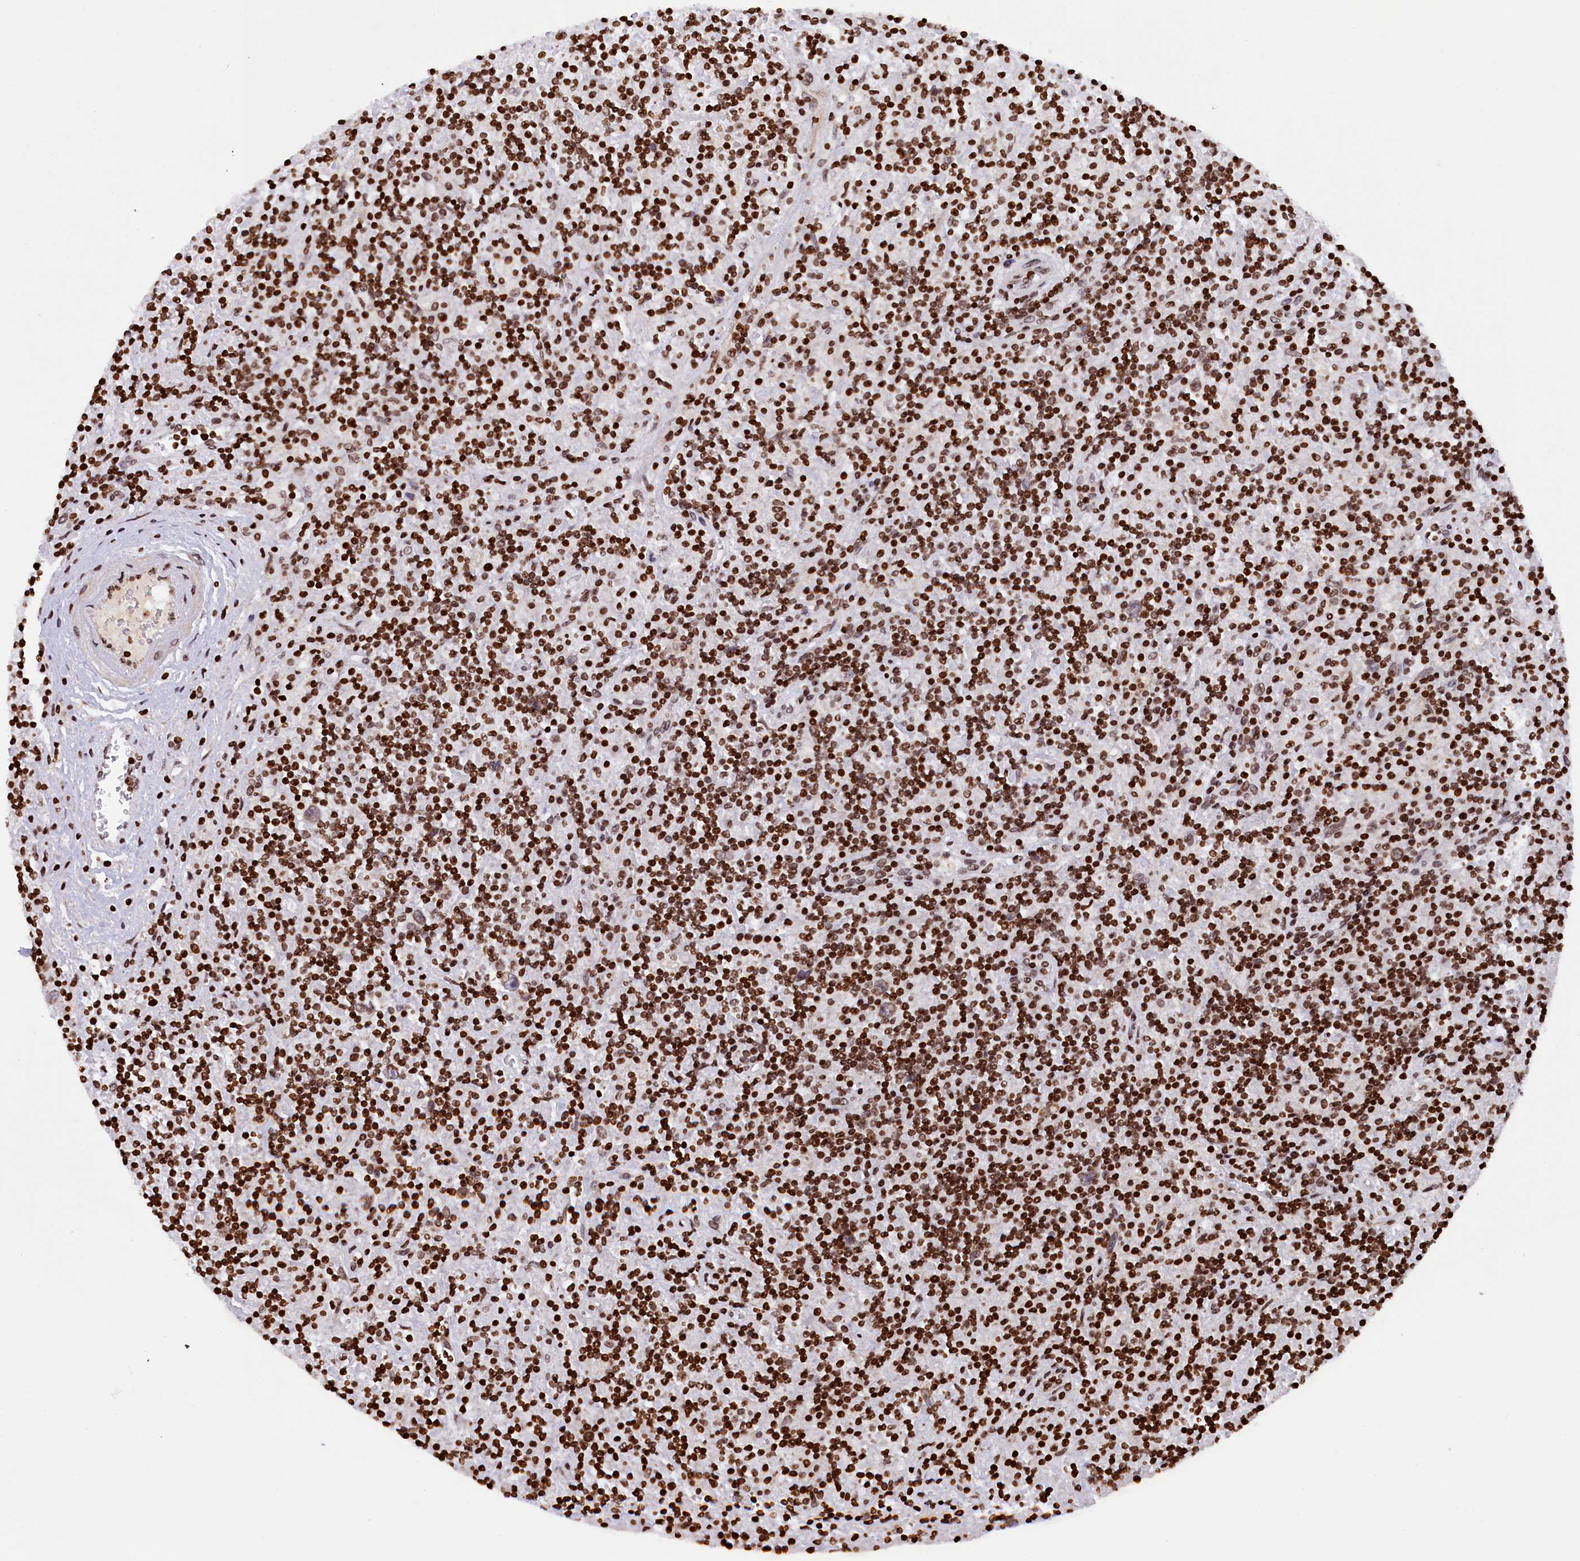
{"staining": {"intensity": "weak", "quantity": ">75%", "location": "cytoplasmic/membranous"}, "tissue": "lymphoma", "cell_type": "Tumor cells", "image_type": "cancer", "snomed": [{"axis": "morphology", "description": "Hodgkin's disease, NOS"}, {"axis": "topography", "description": "Lymph node"}], "caption": "This image reveals lymphoma stained with immunohistochemistry (IHC) to label a protein in brown. The cytoplasmic/membranous of tumor cells show weak positivity for the protein. Nuclei are counter-stained blue.", "gene": "TIMM29", "patient": {"sex": "male", "age": 70}}